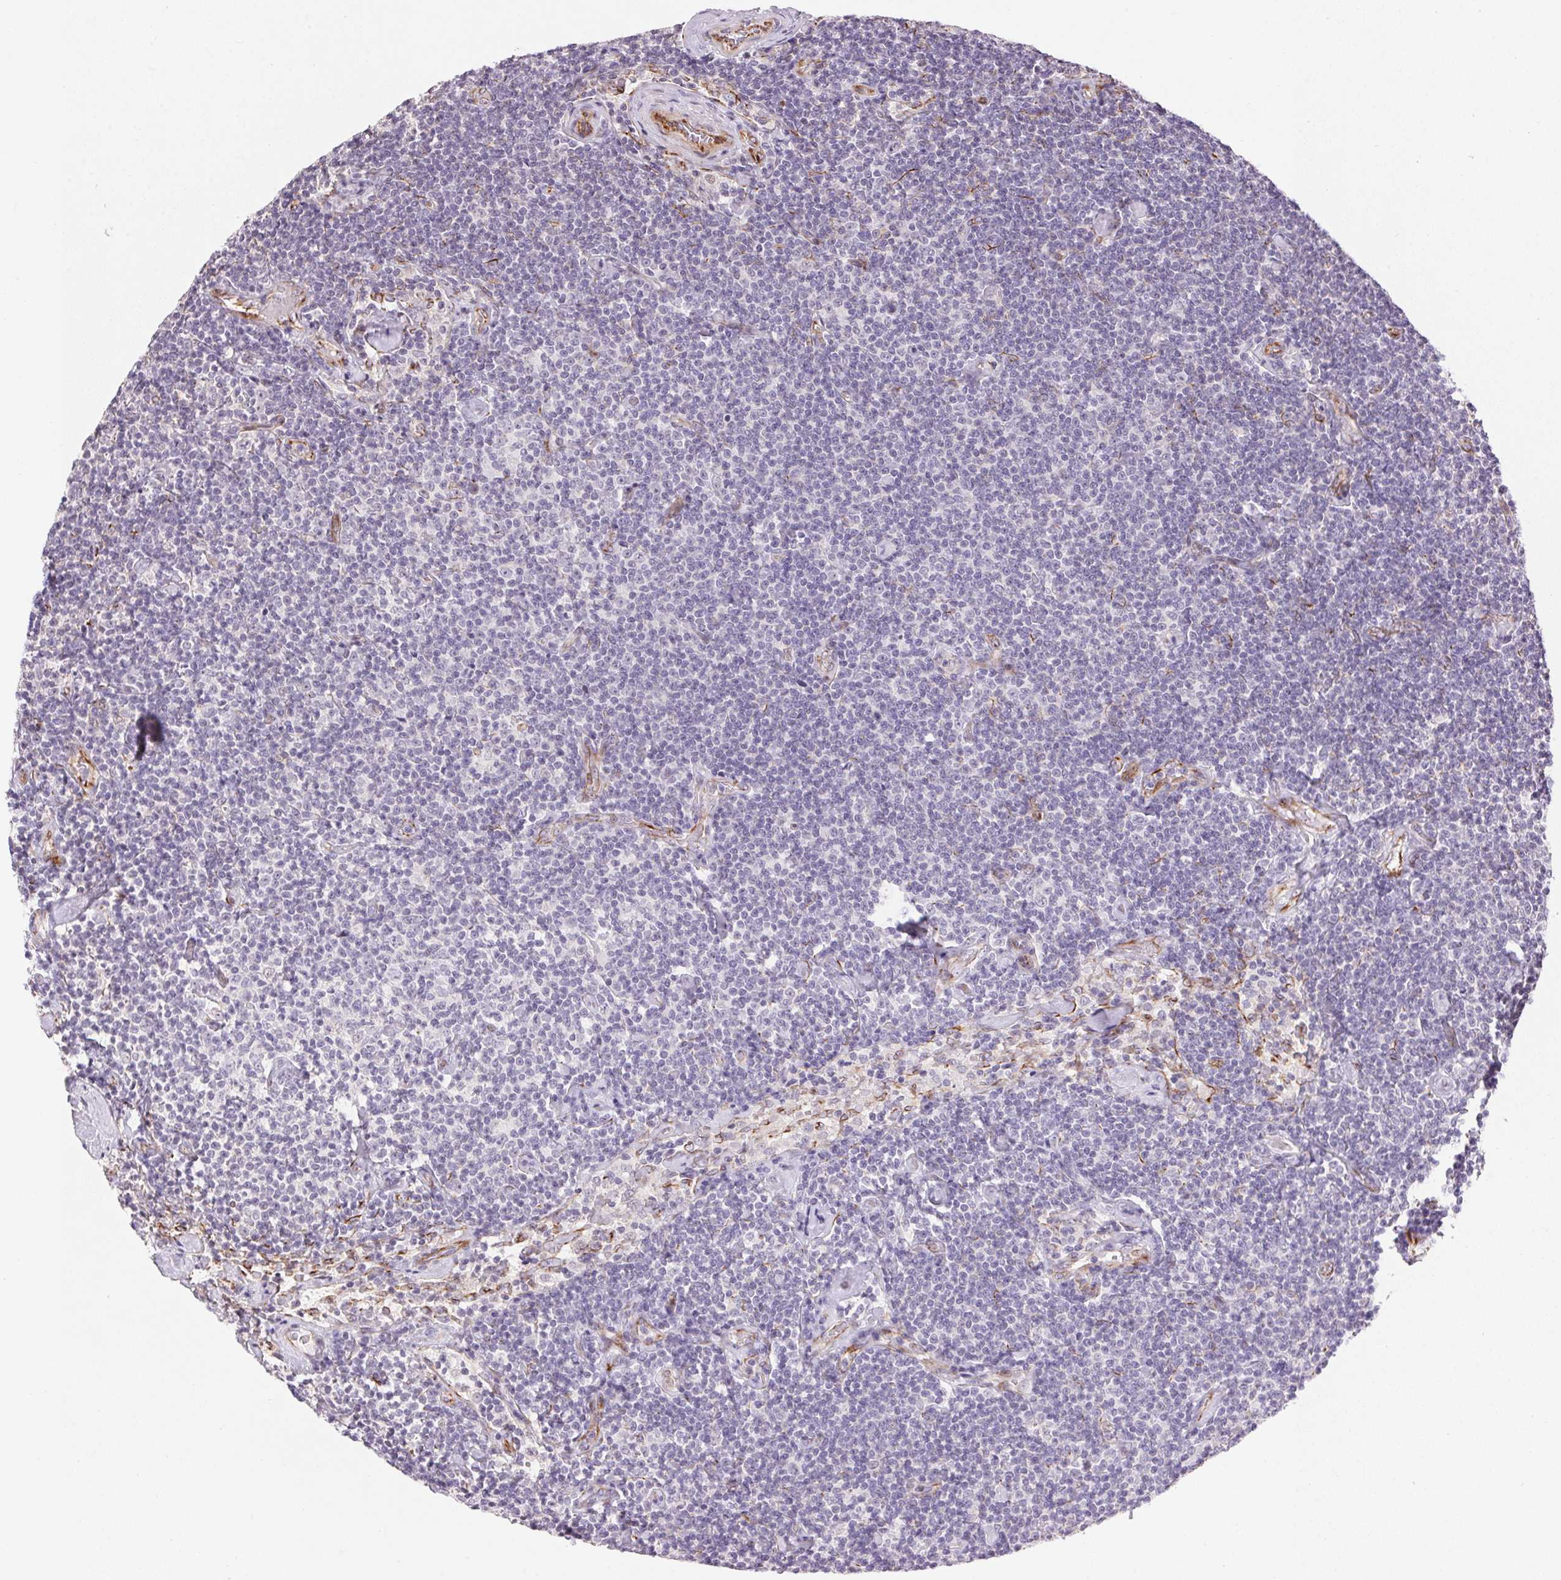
{"staining": {"intensity": "negative", "quantity": "none", "location": "none"}, "tissue": "lymphoma", "cell_type": "Tumor cells", "image_type": "cancer", "snomed": [{"axis": "morphology", "description": "Malignant lymphoma, non-Hodgkin's type, Low grade"}, {"axis": "topography", "description": "Lymph node"}], "caption": "Low-grade malignant lymphoma, non-Hodgkin's type was stained to show a protein in brown. There is no significant positivity in tumor cells.", "gene": "GYG2", "patient": {"sex": "male", "age": 81}}